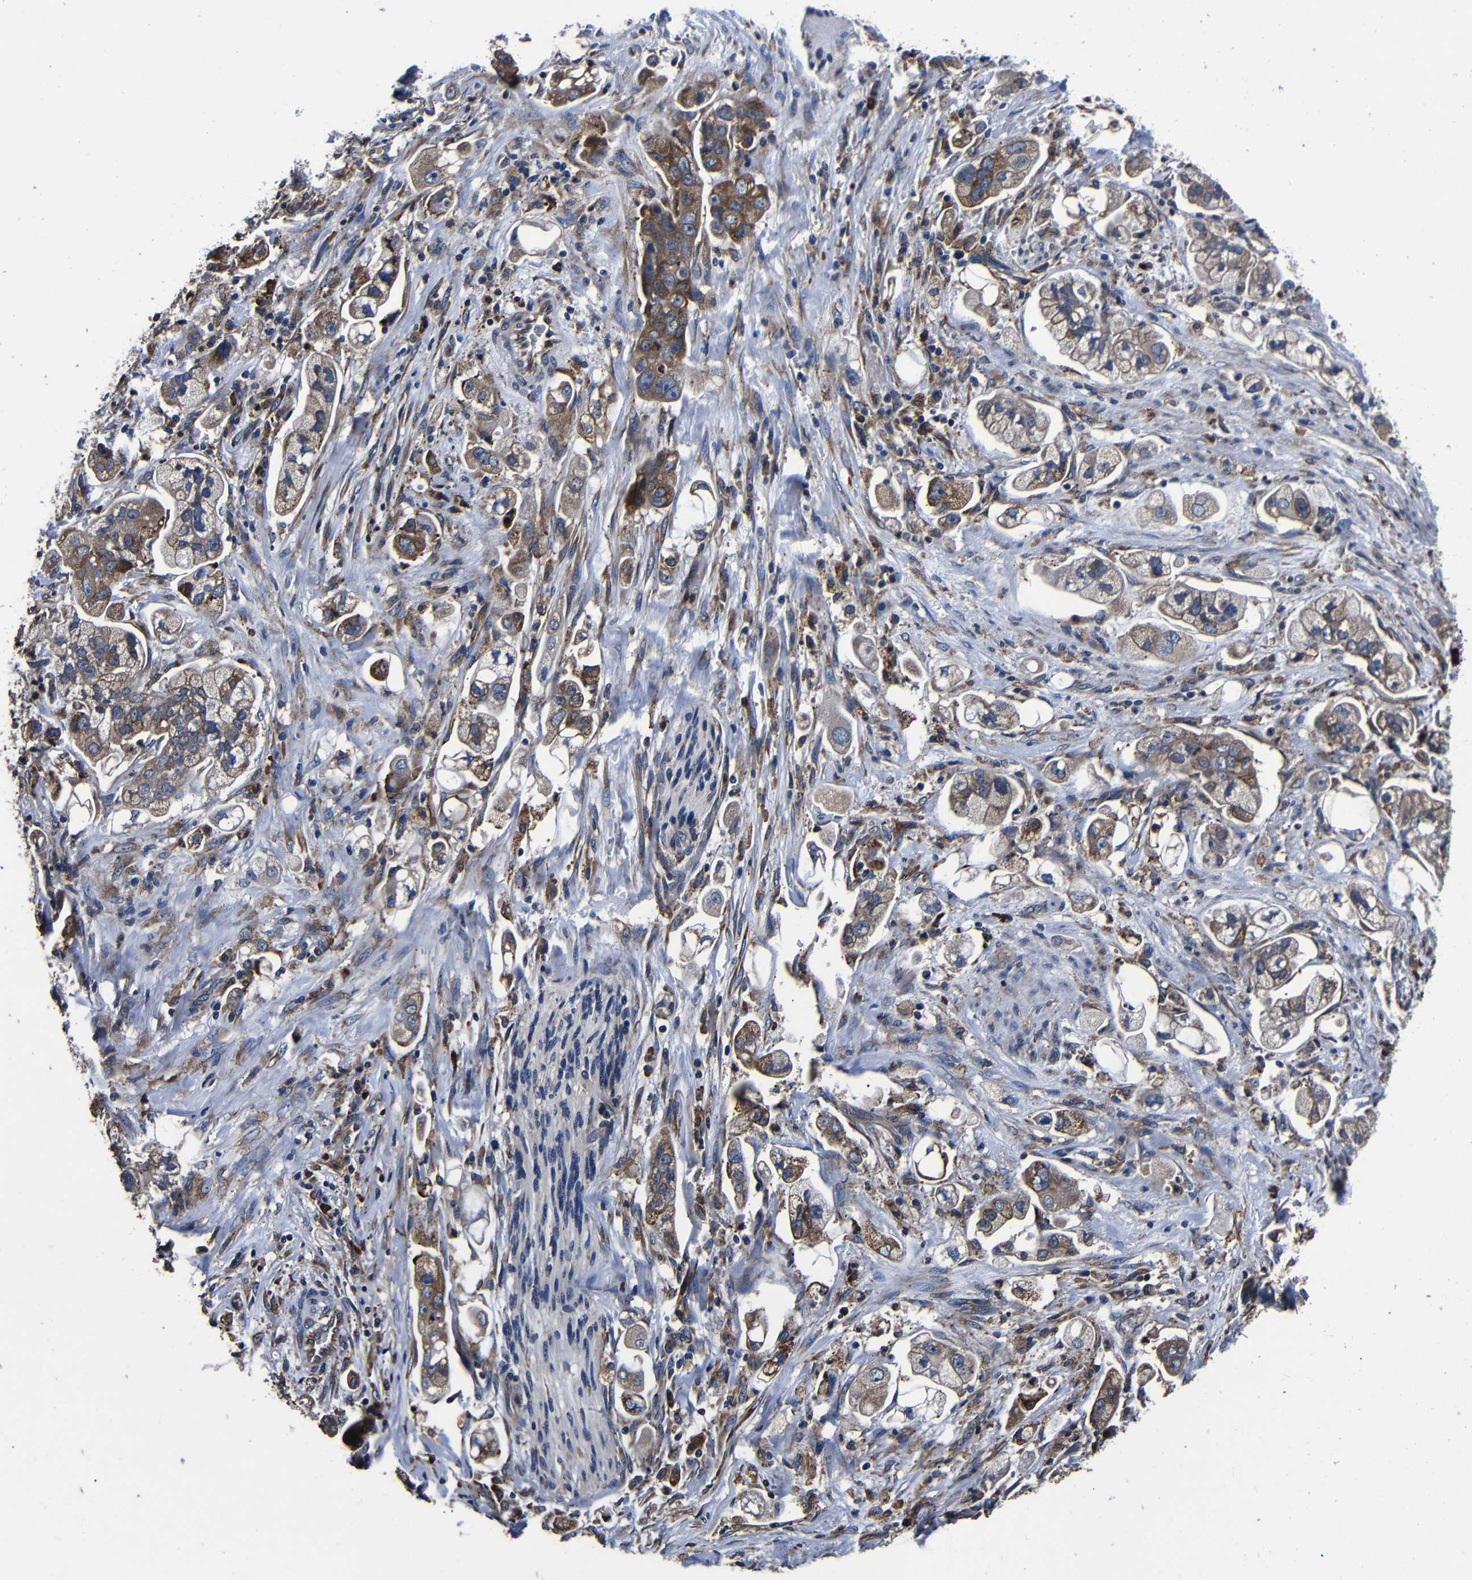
{"staining": {"intensity": "moderate", "quantity": ">75%", "location": "cytoplasmic/membranous"}, "tissue": "stomach cancer", "cell_type": "Tumor cells", "image_type": "cancer", "snomed": [{"axis": "morphology", "description": "Adenocarcinoma, NOS"}, {"axis": "topography", "description": "Stomach"}], "caption": "Adenocarcinoma (stomach) was stained to show a protein in brown. There is medium levels of moderate cytoplasmic/membranous expression in approximately >75% of tumor cells.", "gene": "SCN9A", "patient": {"sex": "male", "age": 62}}